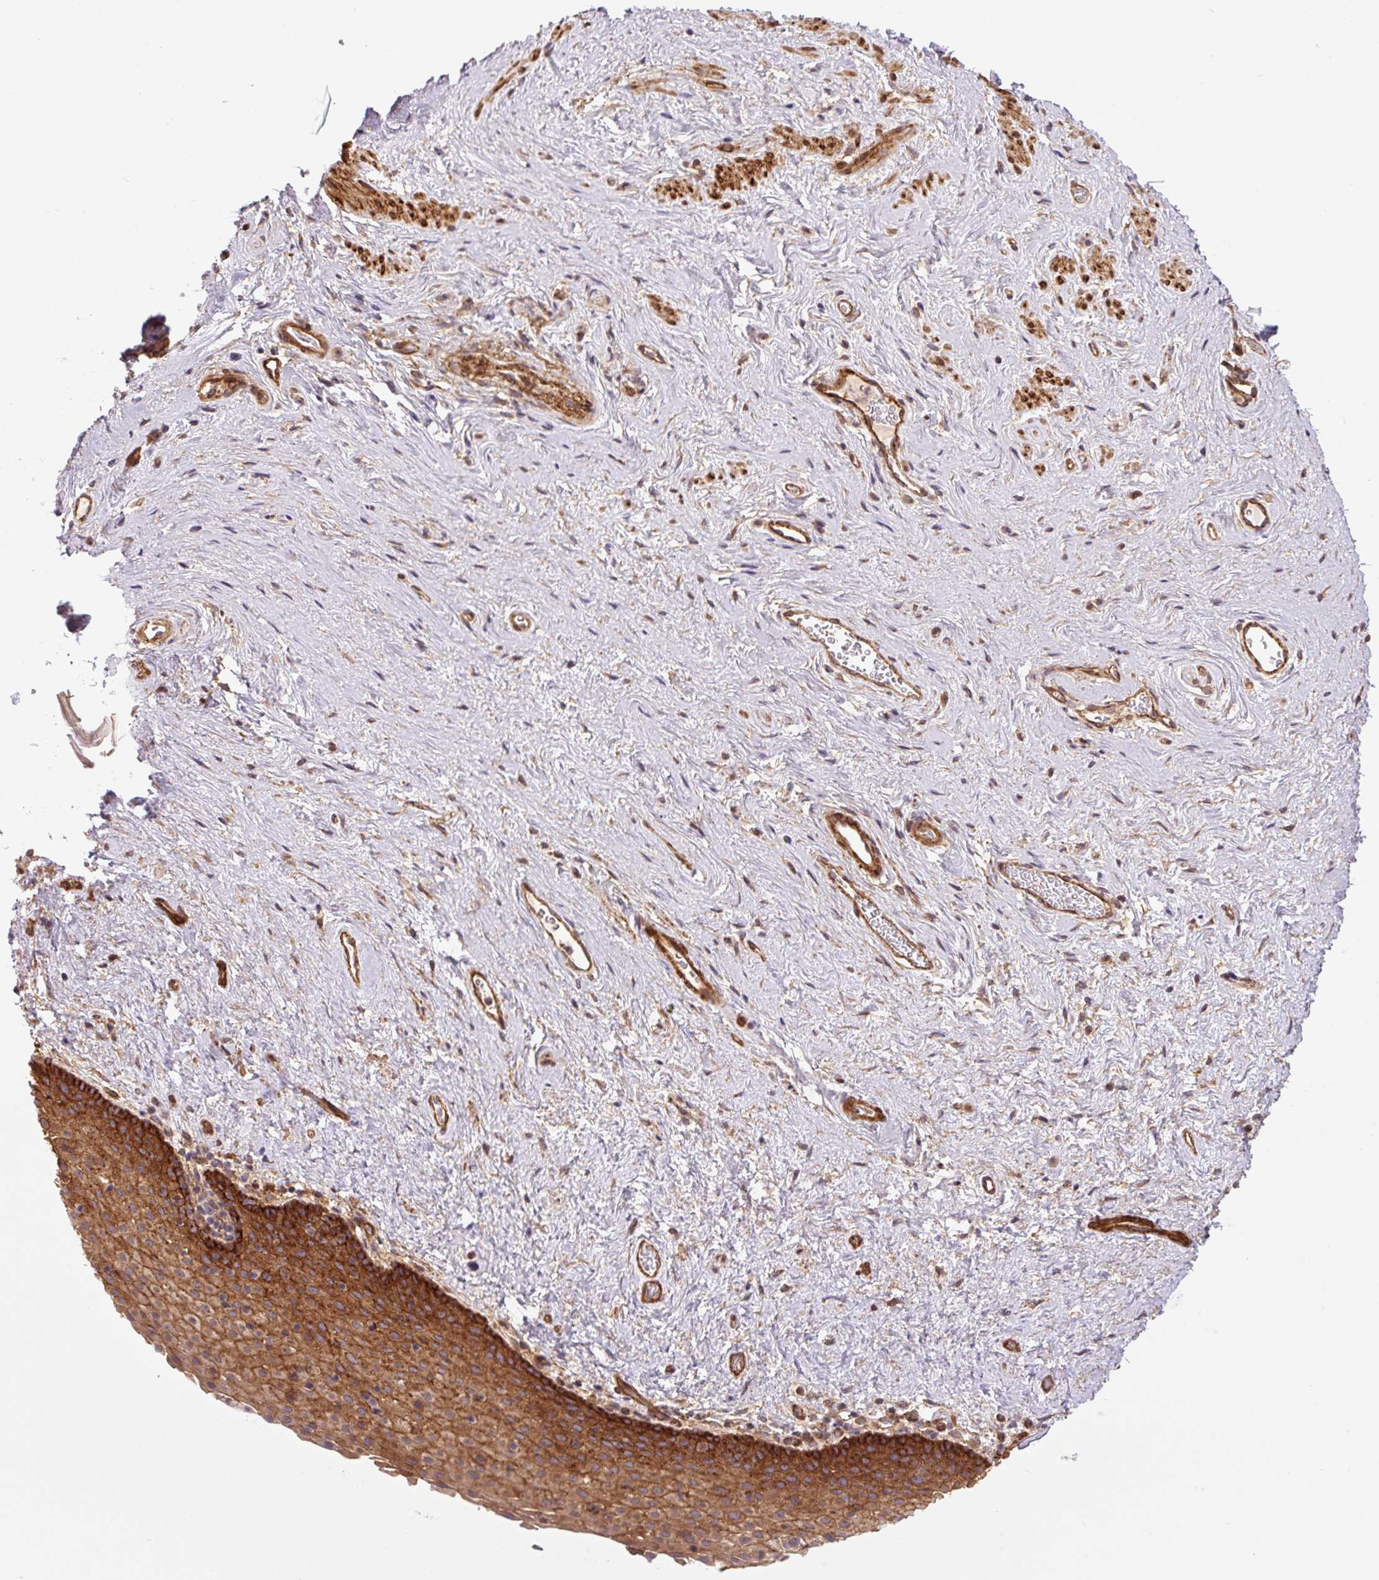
{"staining": {"intensity": "strong", "quantity": ">75%", "location": "cytoplasmic/membranous"}, "tissue": "vagina", "cell_type": "Squamous epithelial cells", "image_type": "normal", "snomed": [{"axis": "morphology", "description": "Normal tissue, NOS"}, {"axis": "topography", "description": "Vagina"}], "caption": "This histopathology image reveals benign vagina stained with IHC to label a protein in brown. The cytoplasmic/membranous of squamous epithelial cells show strong positivity for the protein. Nuclei are counter-stained blue.", "gene": "SEPTIN10", "patient": {"sex": "female", "age": 61}}